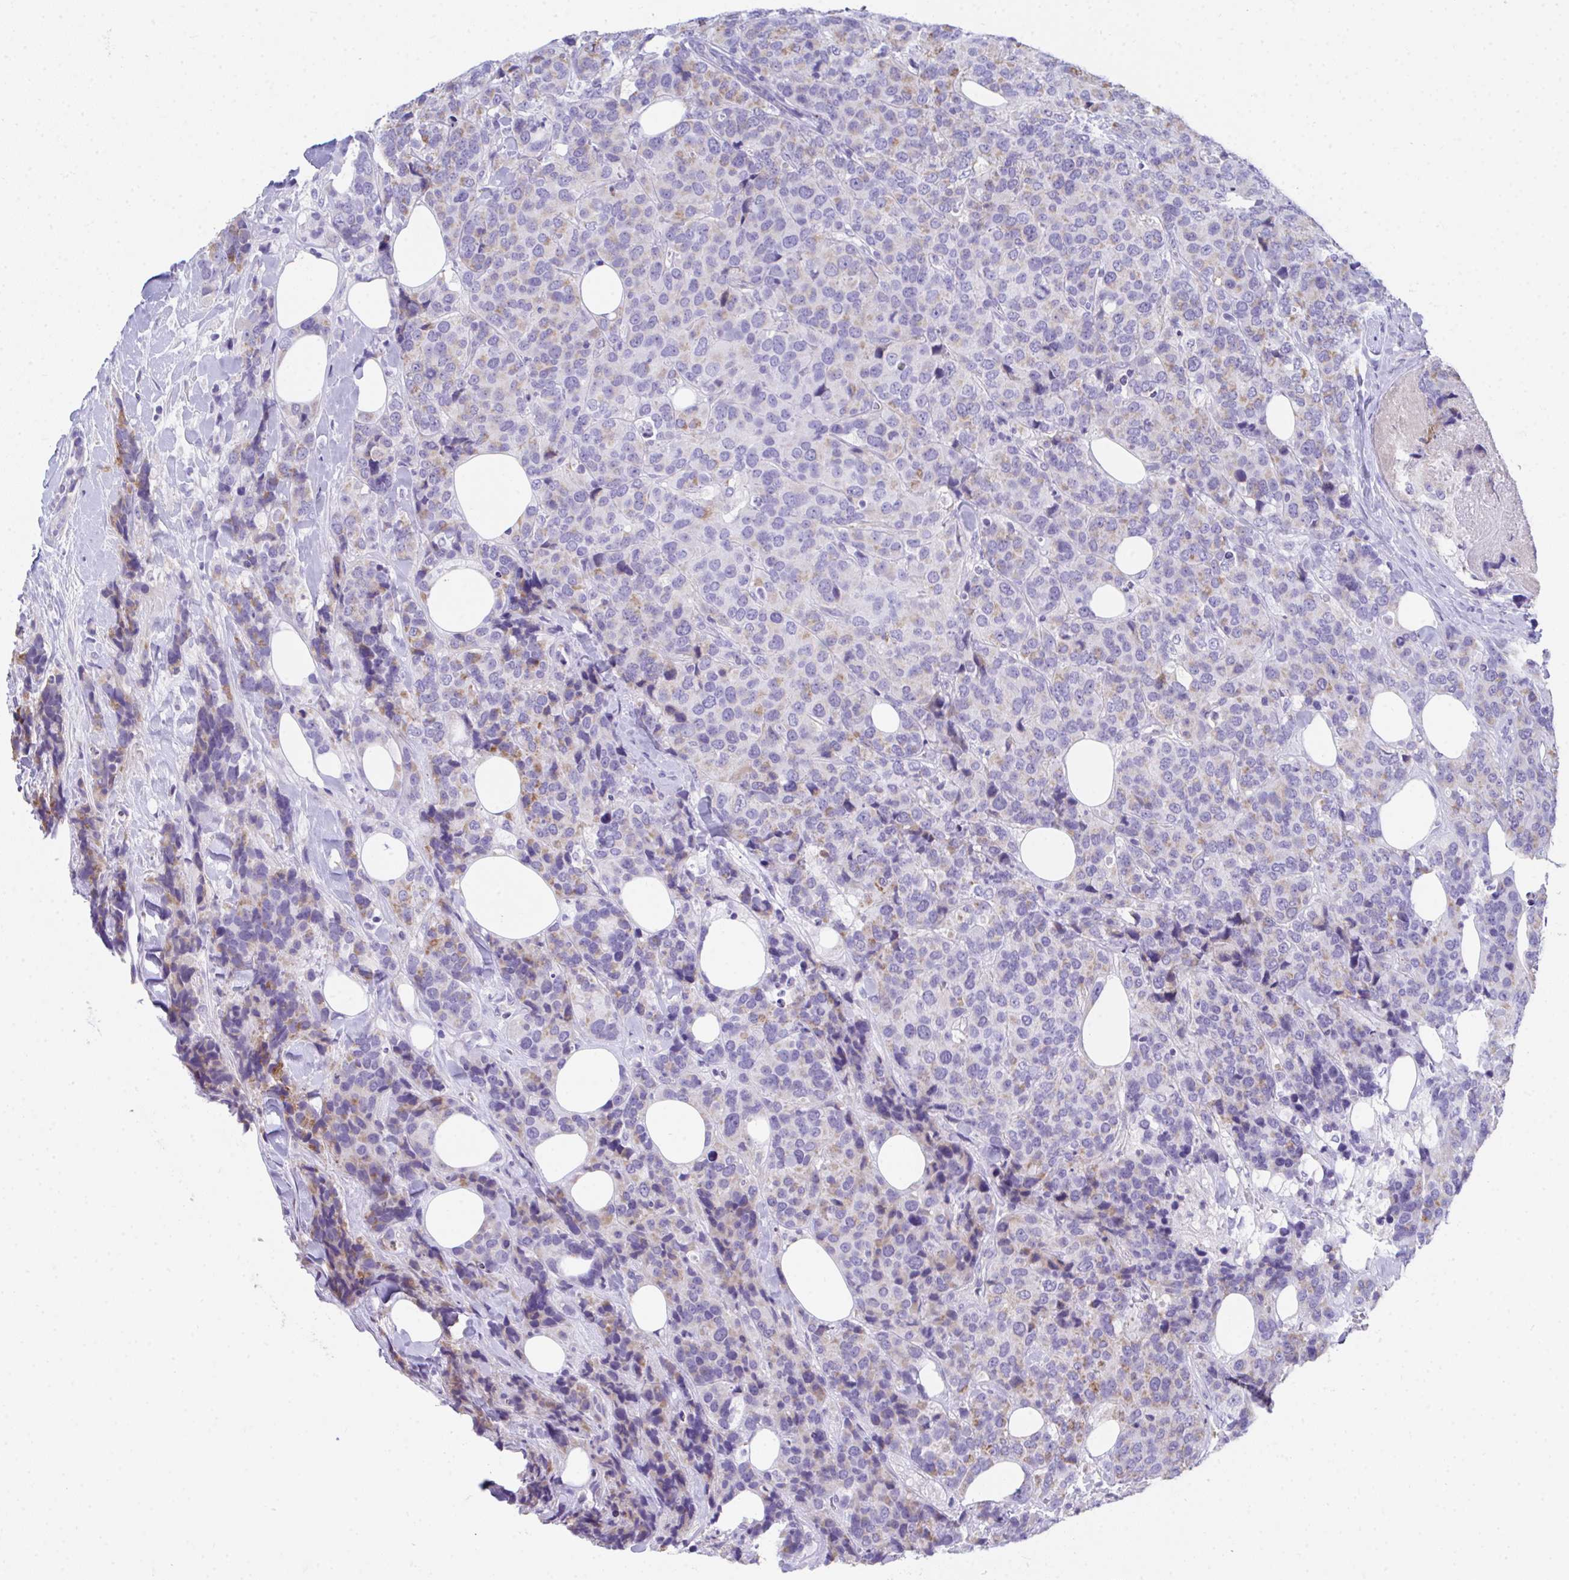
{"staining": {"intensity": "moderate", "quantity": "<25%", "location": "cytoplasmic/membranous"}, "tissue": "breast cancer", "cell_type": "Tumor cells", "image_type": "cancer", "snomed": [{"axis": "morphology", "description": "Lobular carcinoma"}, {"axis": "topography", "description": "Breast"}], "caption": "Immunohistochemical staining of human breast cancer displays moderate cytoplasmic/membranous protein staining in about <25% of tumor cells. The staining was performed using DAB (3,3'-diaminobenzidine), with brown indicating positive protein expression. Nuclei are stained blue with hematoxylin.", "gene": "COA5", "patient": {"sex": "female", "age": 59}}